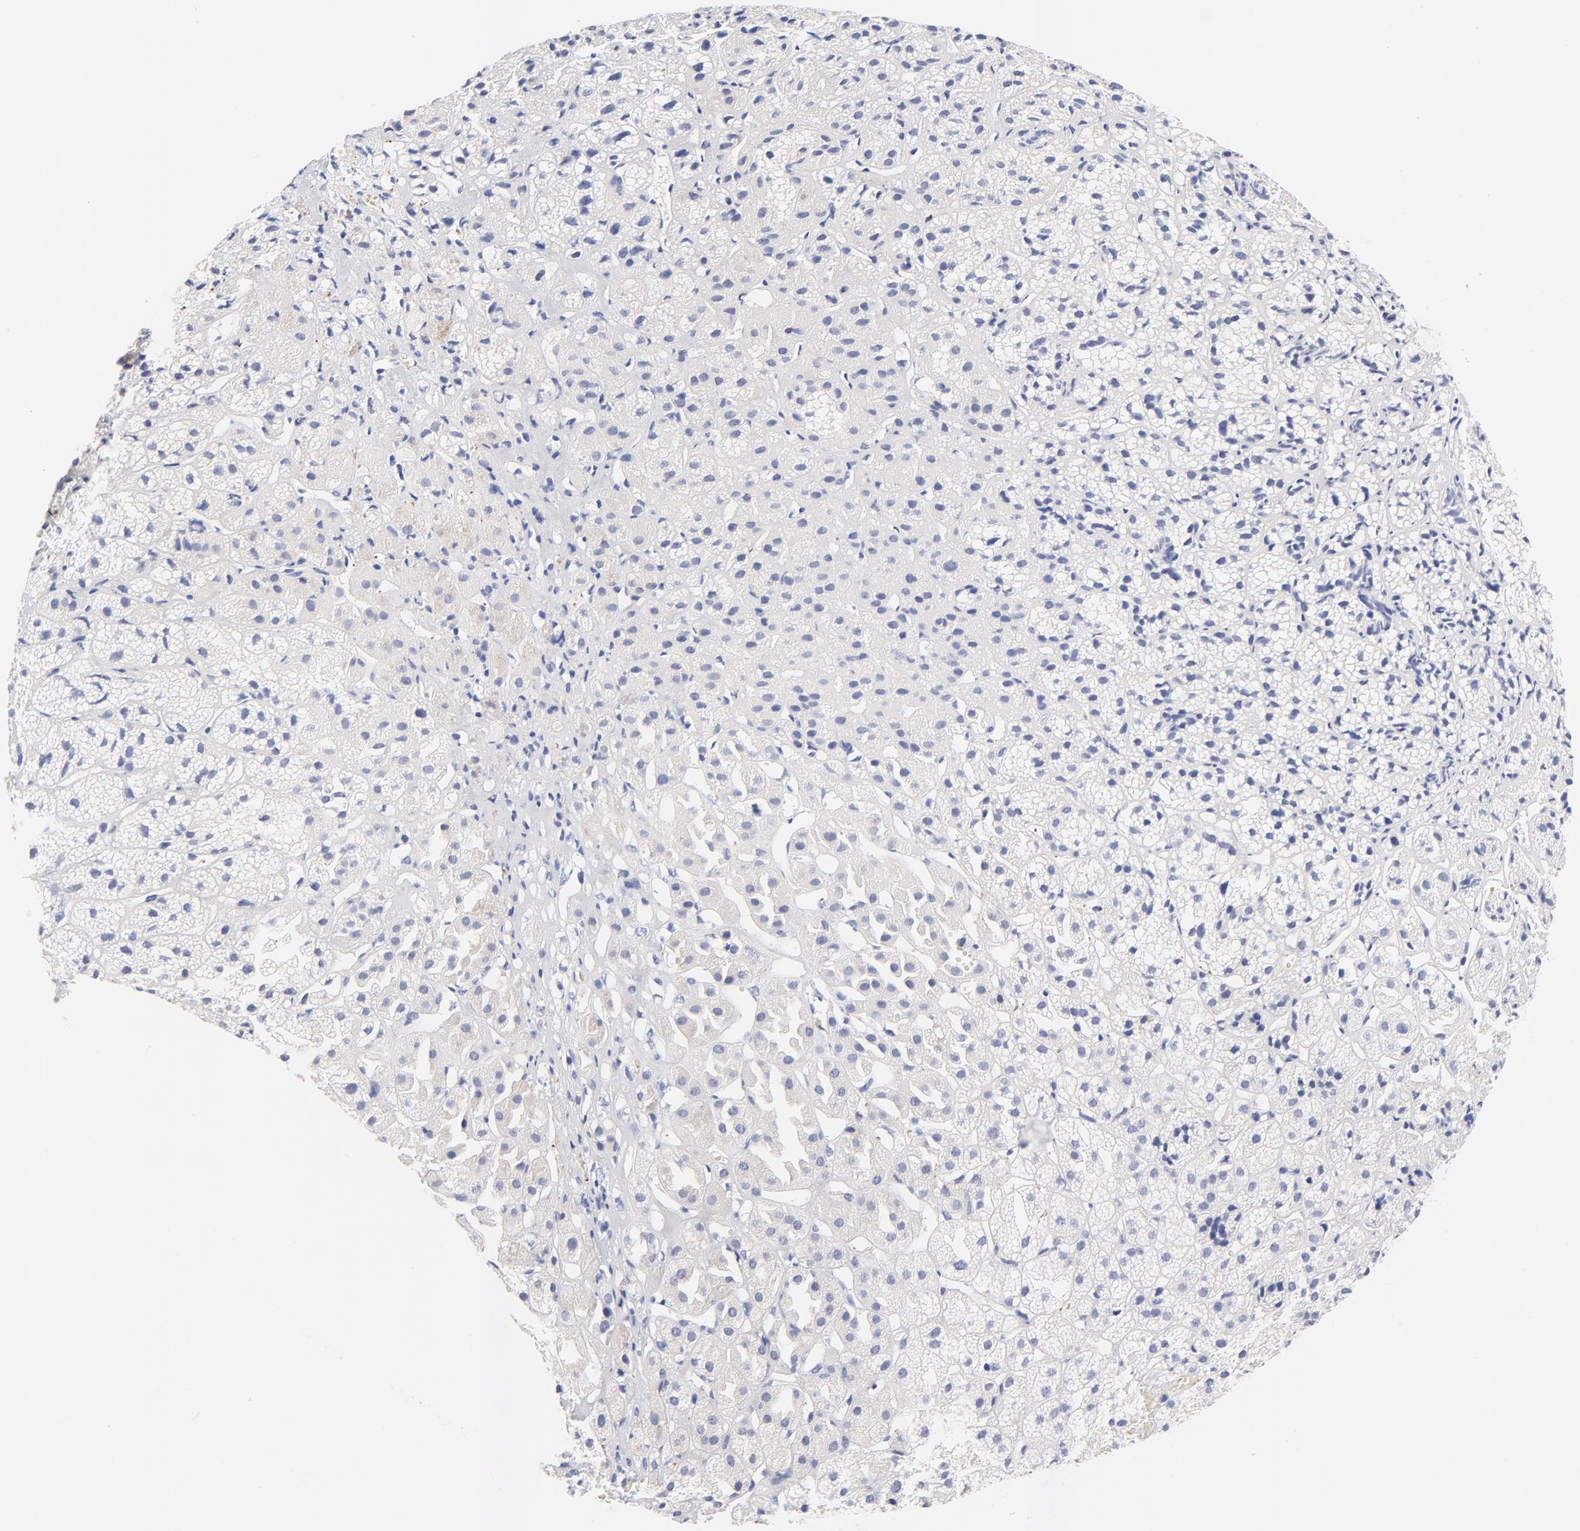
{"staining": {"intensity": "negative", "quantity": "none", "location": "none"}, "tissue": "adrenal gland", "cell_type": "Glandular cells", "image_type": "normal", "snomed": [{"axis": "morphology", "description": "Normal tissue, NOS"}, {"axis": "topography", "description": "Adrenal gland"}], "caption": "Immunohistochemistry (IHC) of unremarkable human adrenal gland displays no staining in glandular cells.", "gene": "FAM117B", "patient": {"sex": "female", "age": 71}}